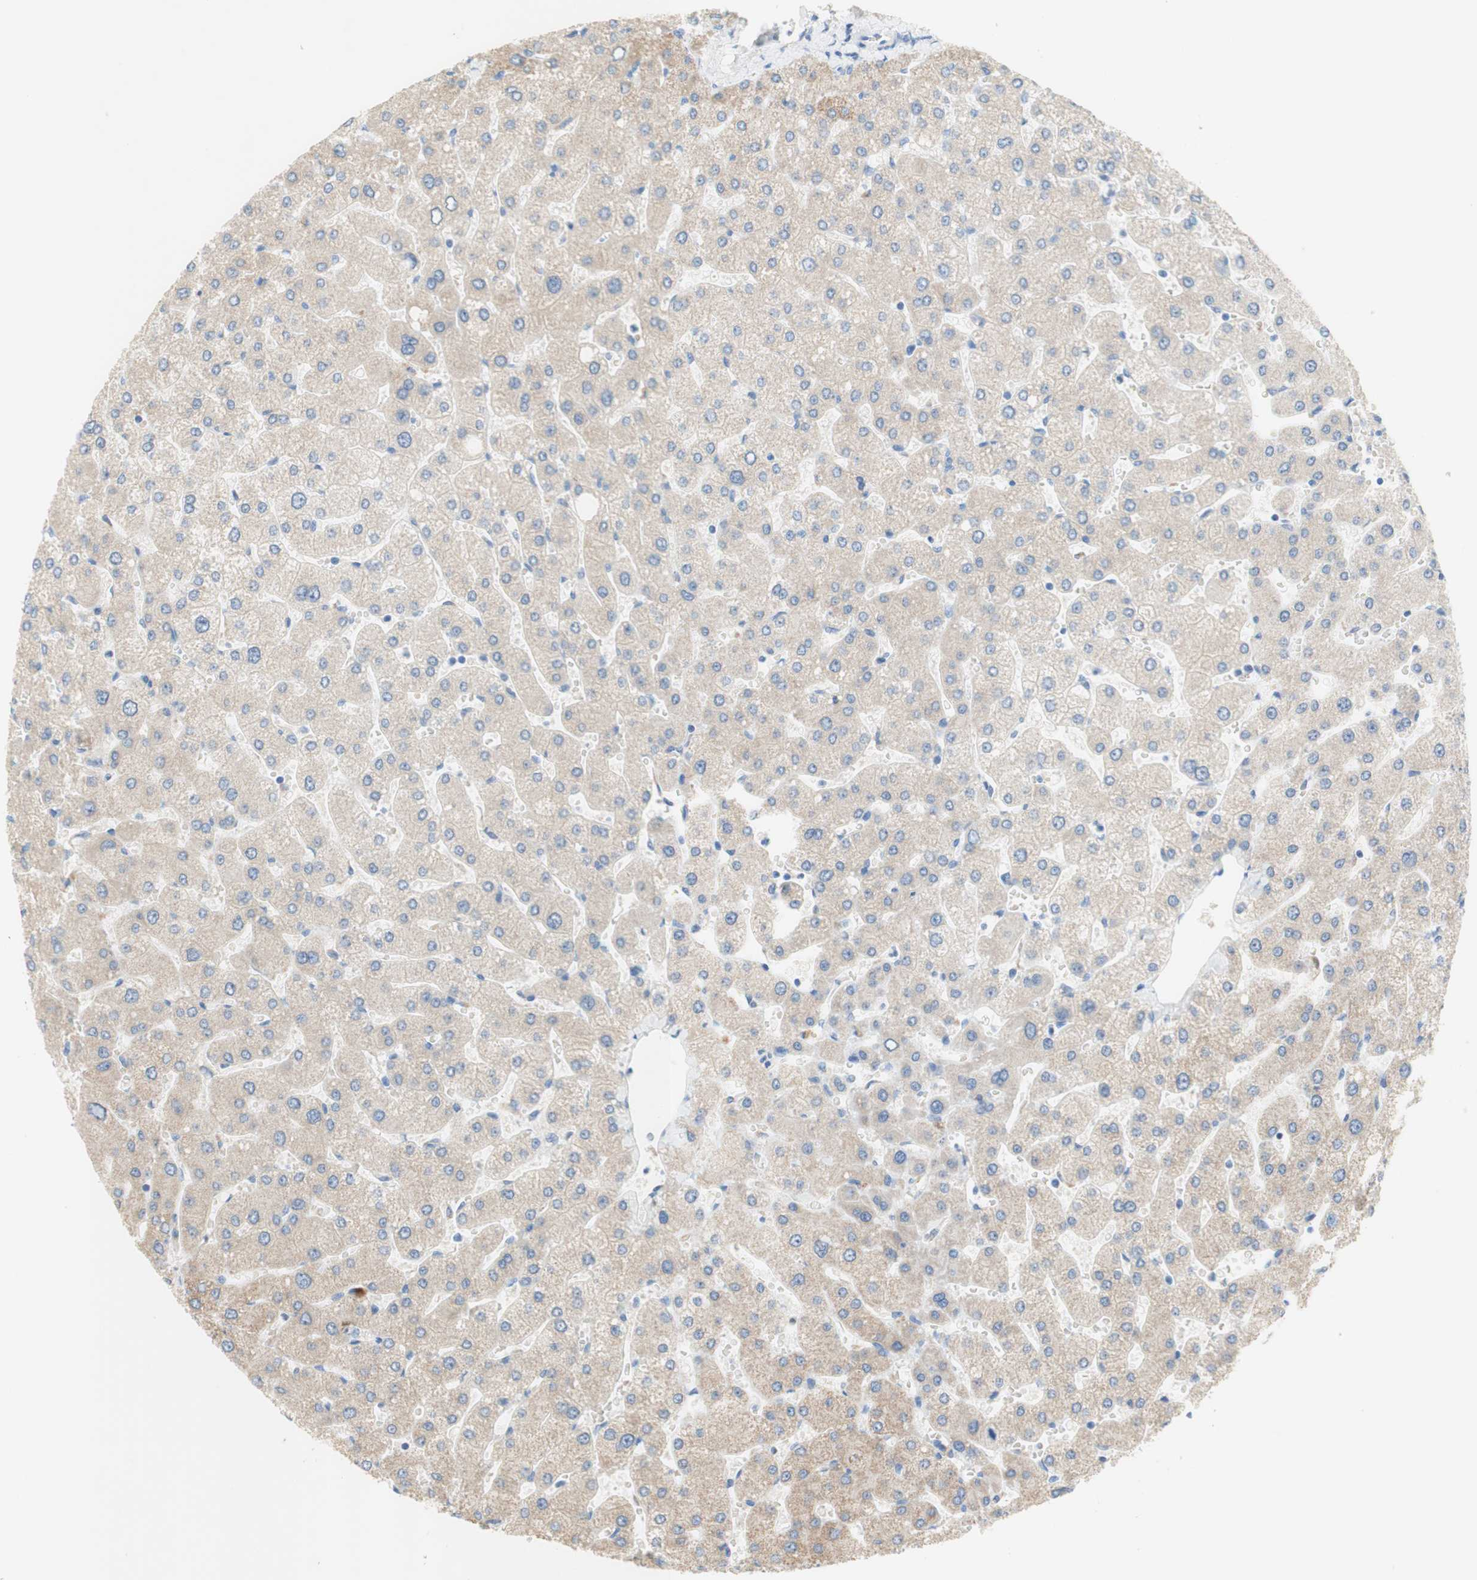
{"staining": {"intensity": "negative", "quantity": "none", "location": "none"}, "tissue": "liver", "cell_type": "Cholangiocytes", "image_type": "normal", "snomed": [{"axis": "morphology", "description": "Normal tissue, NOS"}, {"axis": "topography", "description": "Liver"}], "caption": "An image of liver stained for a protein exhibits no brown staining in cholangiocytes. (DAB immunohistochemistry (IHC) with hematoxylin counter stain).", "gene": "POLR2J3", "patient": {"sex": "male", "age": 55}}